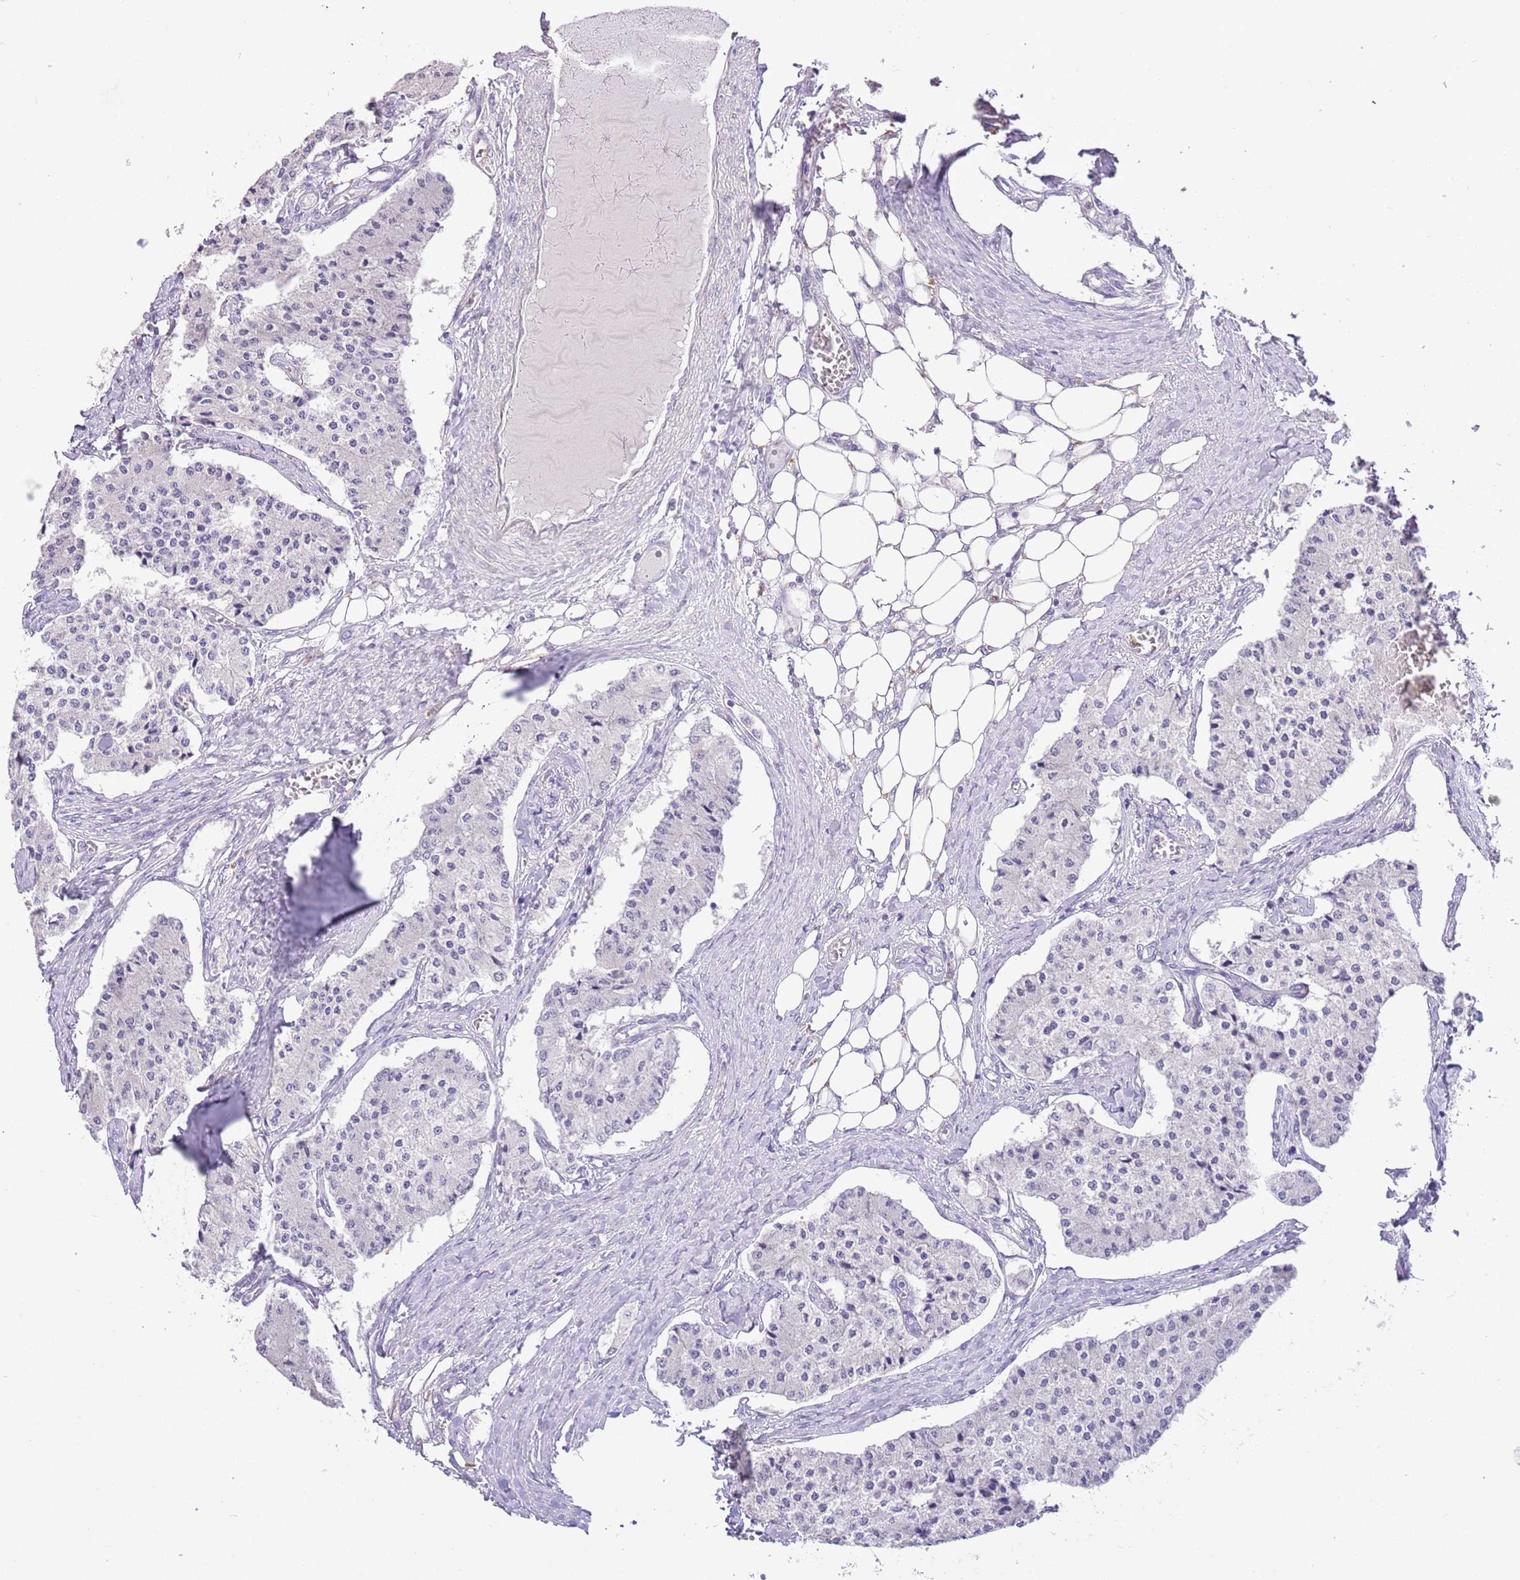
{"staining": {"intensity": "negative", "quantity": "none", "location": "none"}, "tissue": "carcinoid", "cell_type": "Tumor cells", "image_type": "cancer", "snomed": [{"axis": "morphology", "description": "Carcinoid, malignant, NOS"}, {"axis": "topography", "description": "Colon"}], "caption": "Tumor cells are negative for brown protein staining in malignant carcinoid.", "gene": "OR2Z1", "patient": {"sex": "female", "age": 52}}